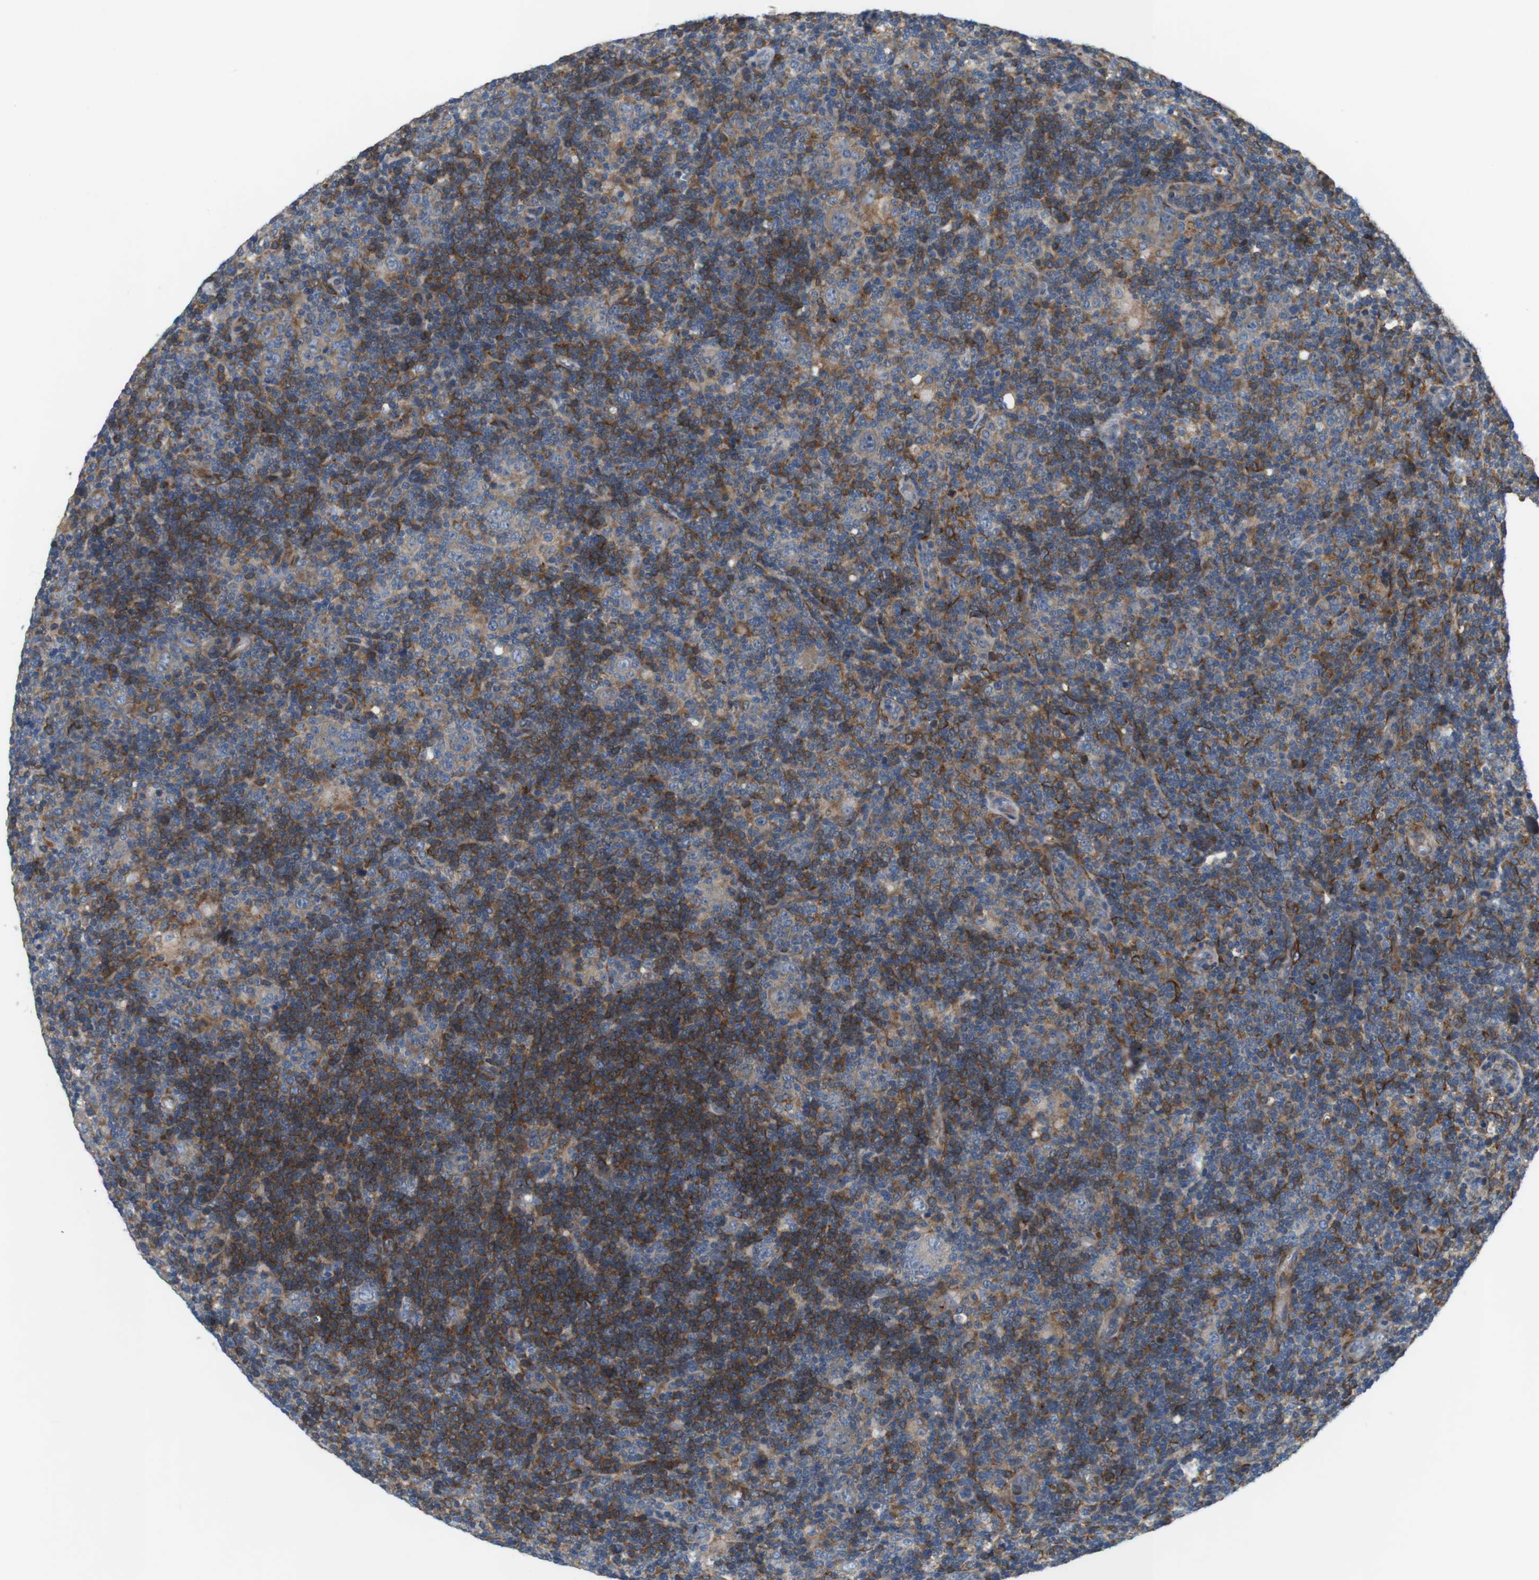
{"staining": {"intensity": "weak", "quantity": "25%-75%", "location": "cytoplasmic/membranous"}, "tissue": "lymphoma", "cell_type": "Tumor cells", "image_type": "cancer", "snomed": [{"axis": "morphology", "description": "Hodgkin's disease, NOS"}, {"axis": "topography", "description": "Lymph node"}], "caption": "IHC (DAB (3,3'-diaminobenzidine)) staining of human Hodgkin's disease reveals weak cytoplasmic/membranous protein staining in approximately 25%-75% of tumor cells.", "gene": "DCLK1", "patient": {"sex": "female", "age": 57}}